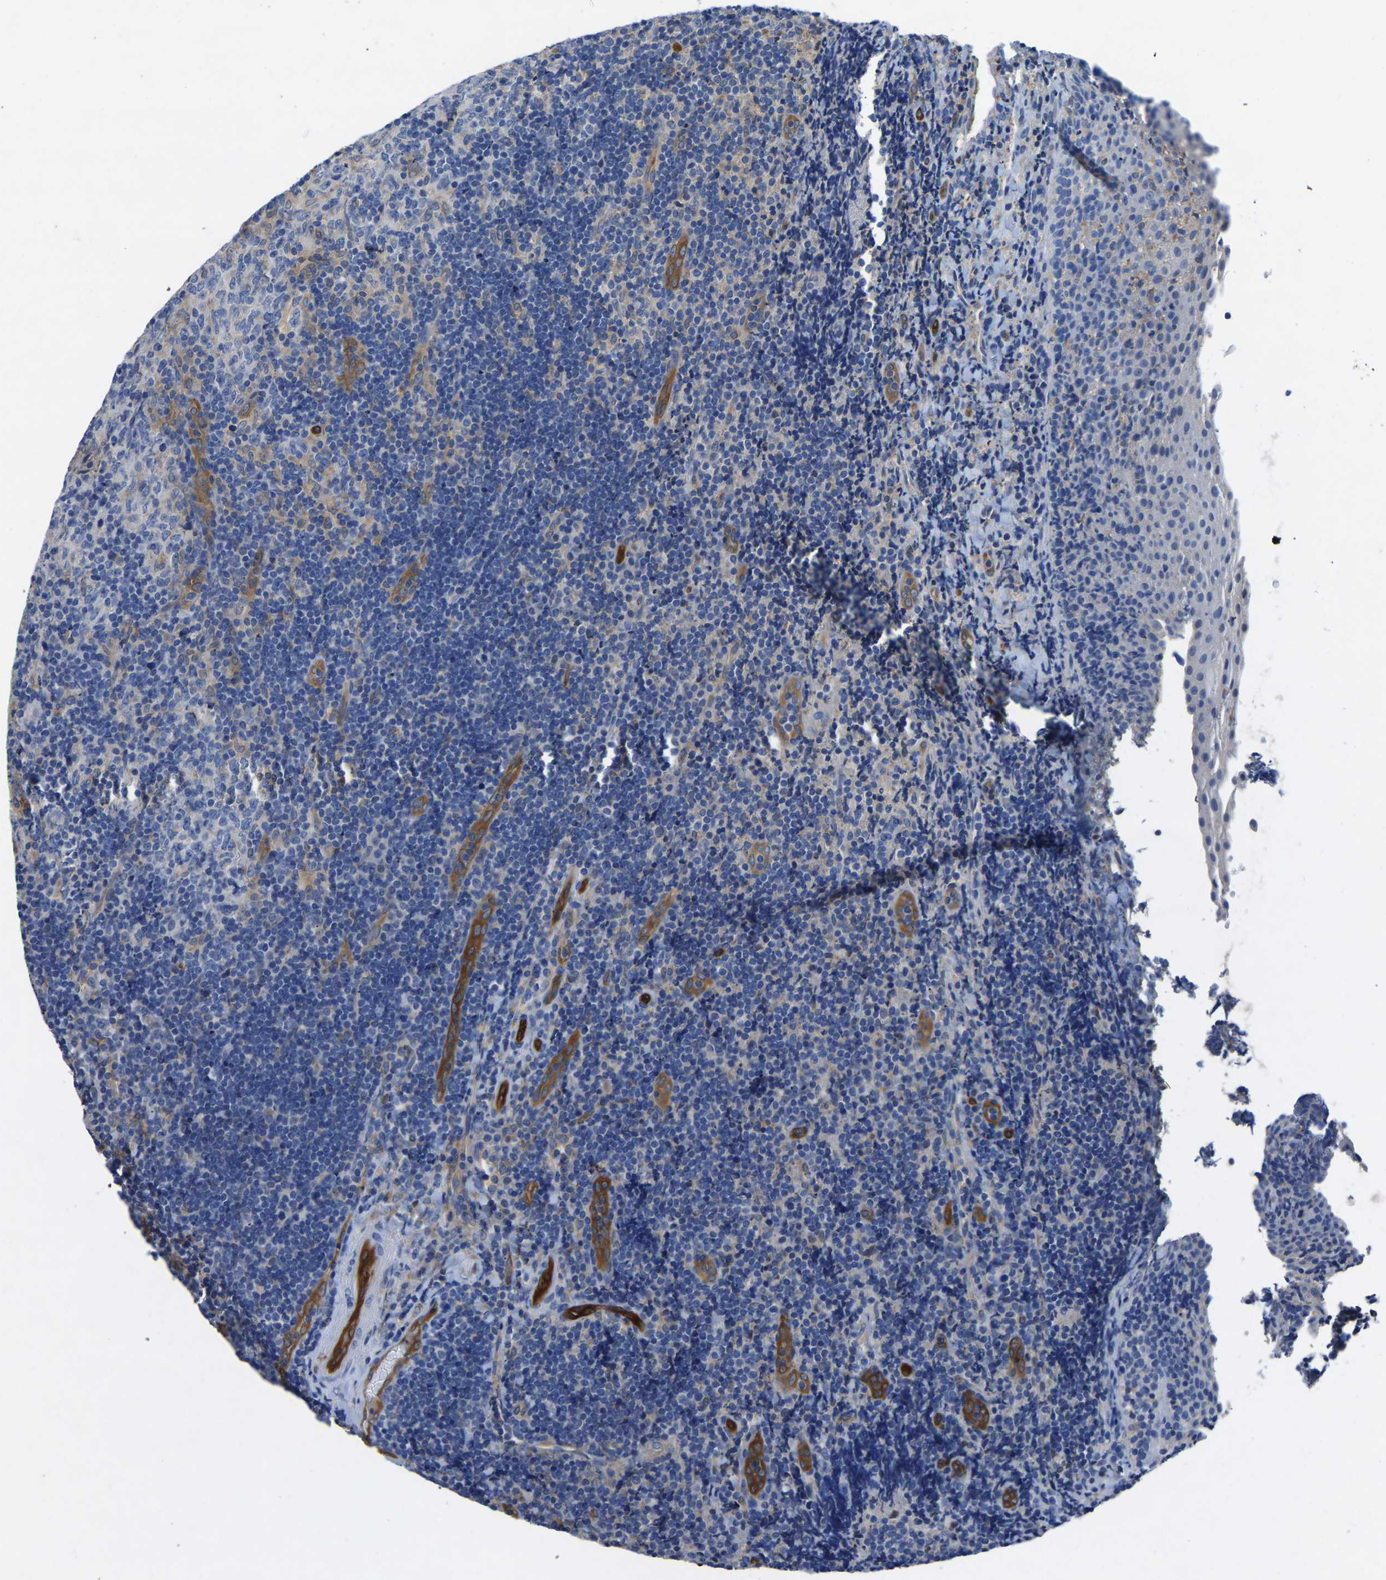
{"staining": {"intensity": "negative", "quantity": "none", "location": "none"}, "tissue": "lymphoma", "cell_type": "Tumor cells", "image_type": "cancer", "snomed": [{"axis": "morphology", "description": "Malignant lymphoma, non-Hodgkin's type, High grade"}, {"axis": "topography", "description": "Tonsil"}], "caption": "This is an IHC image of human high-grade malignant lymphoma, non-Hodgkin's type. There is no staining in tumor cells.", "gene": "ATG2B", "patient": {"sex": "female", "age": 36}}